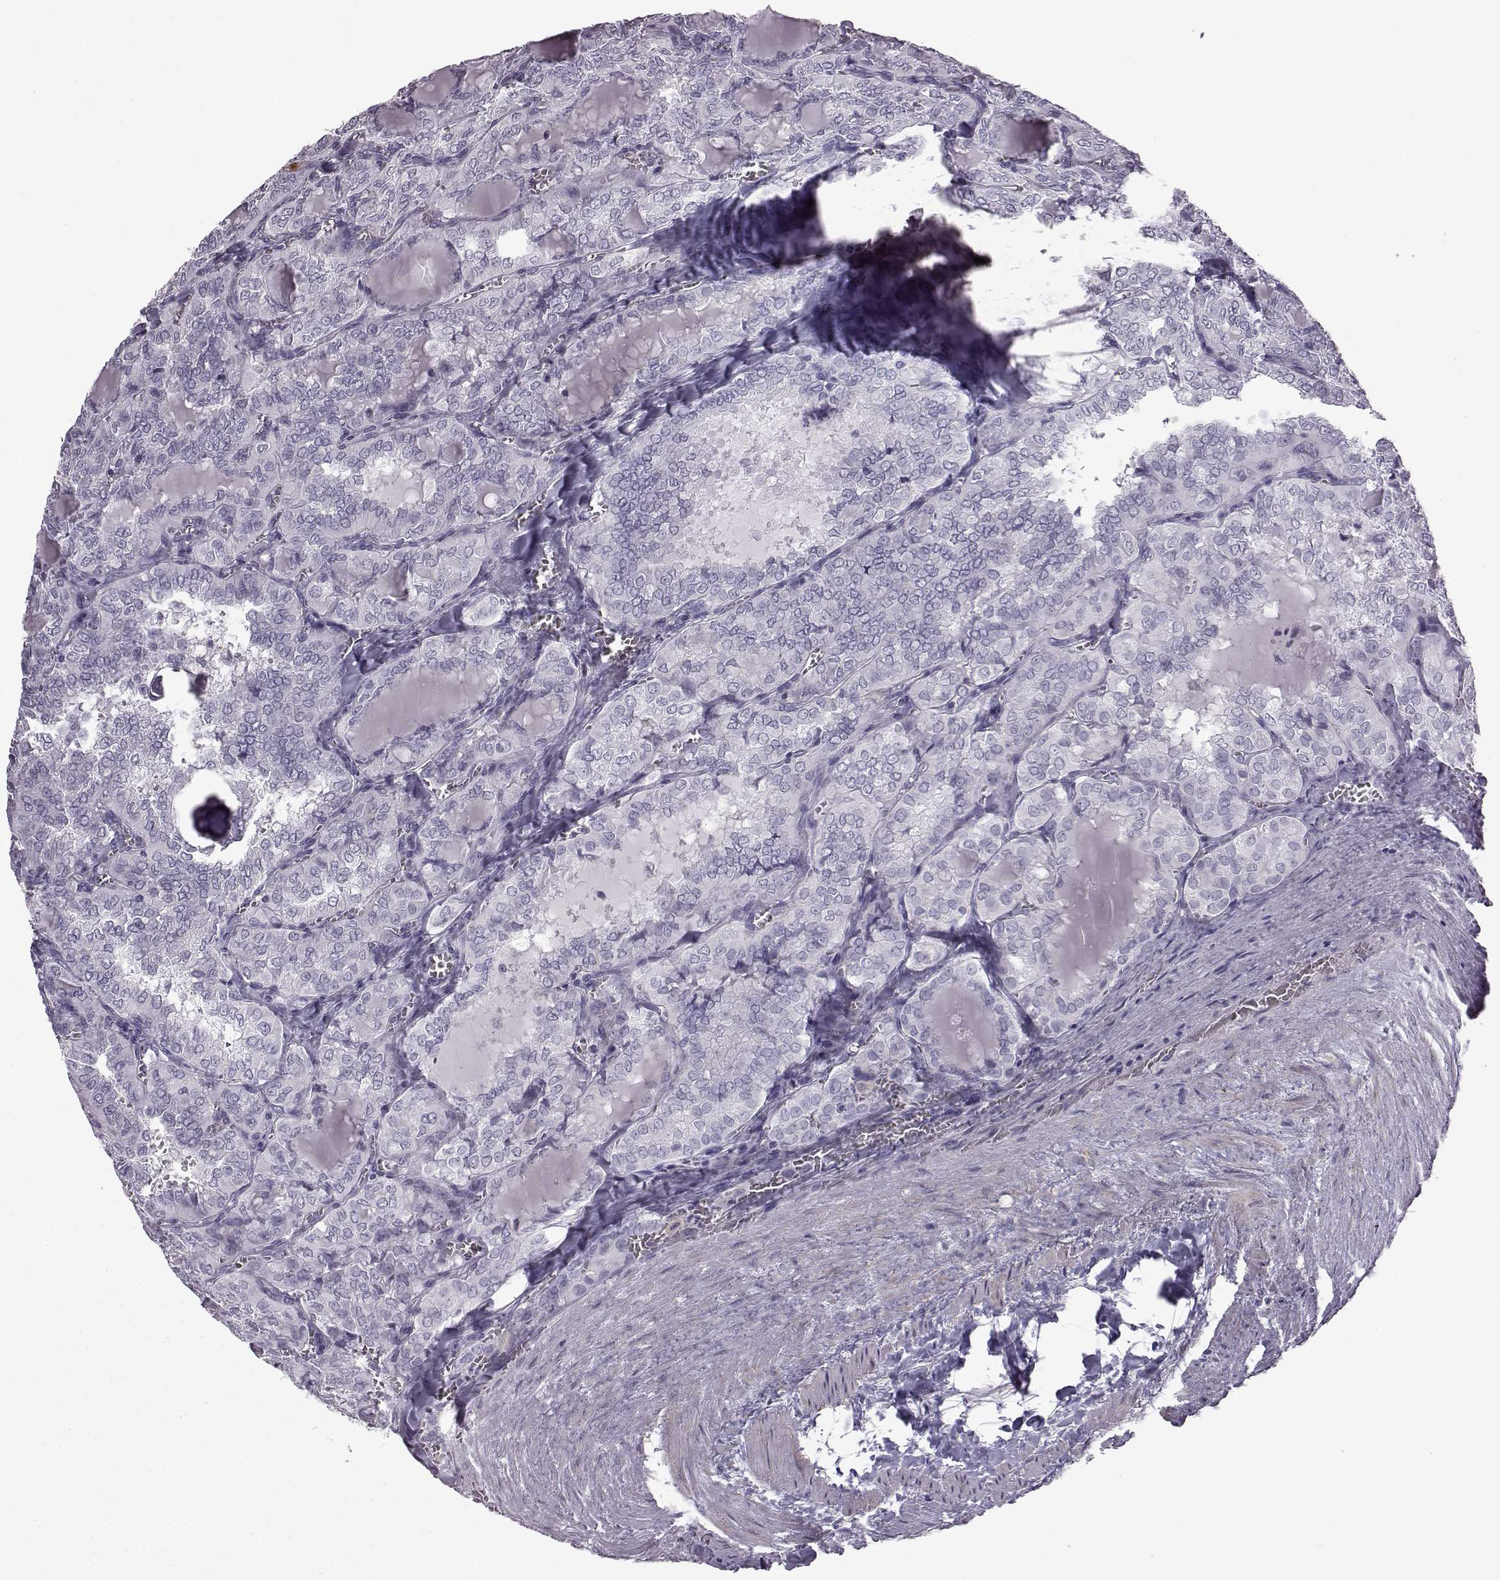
{"staining": {"intensity": "negative", "quantity": "none", "location": "none"}, "tissue": "thyroid cancer", "cell_type": "Tumor cells", "image_type": "cancer", "snomed": [{"axis": "morphology", "description": "Papillary adenocarcinoma, NOS"}, {"axis": "topography", "description": "Thyroid gland"}], "caption": "DAB (3,3'-diaminobenzidine) immunohistochemical staining of human papillary adenocarcinoma (thyroid) demonstrates no significant positivity in tumor cells. Brightfield microscopy of immunohistochemistry stained with DAB (brown) and hematoxylin (blue), captured at high magnification.", "gene": "SLC28A2", "patient": {"sex": "female", "age": 41}}